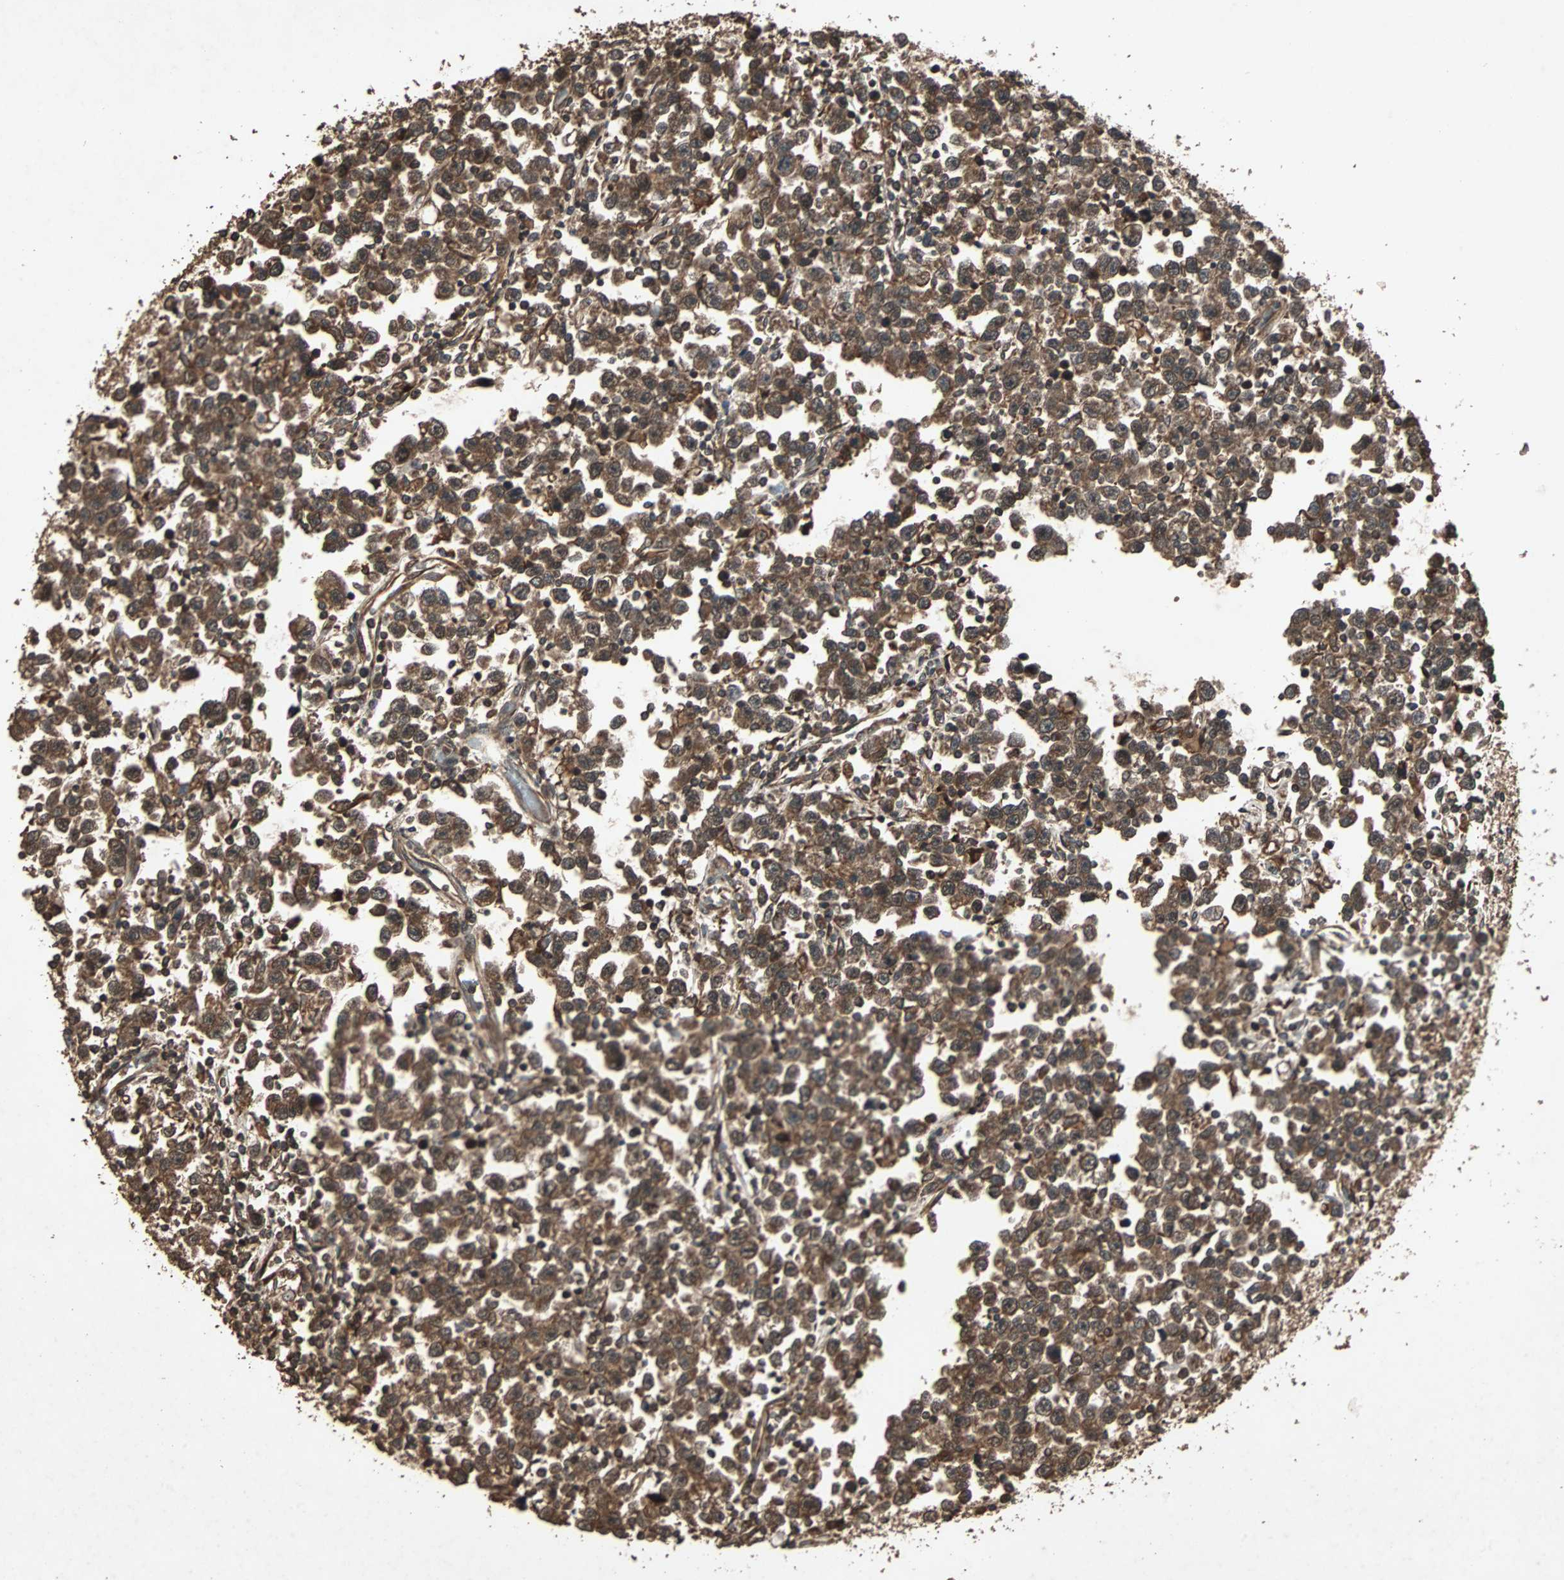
{"staining": {"intensity": "strong", "quantity": ">75%", "location": "cytoplasmic/membranous"}, "tissue": "testis cancer", "cell_type": "Tumor cells", "image_type": "cancer", "snomed": [{"axis": "morphology", "description": "Seminoma, NOS"}, {"axis": "topography", "description": "Testis"}], "caption": "Protein staining reveals strong cytoplasmic/membranous positivity in about >75% of tumor cells in seminoma (testis).", "gene": "LAMTOR5", "patient": {"sex": "male", "age": 43}}